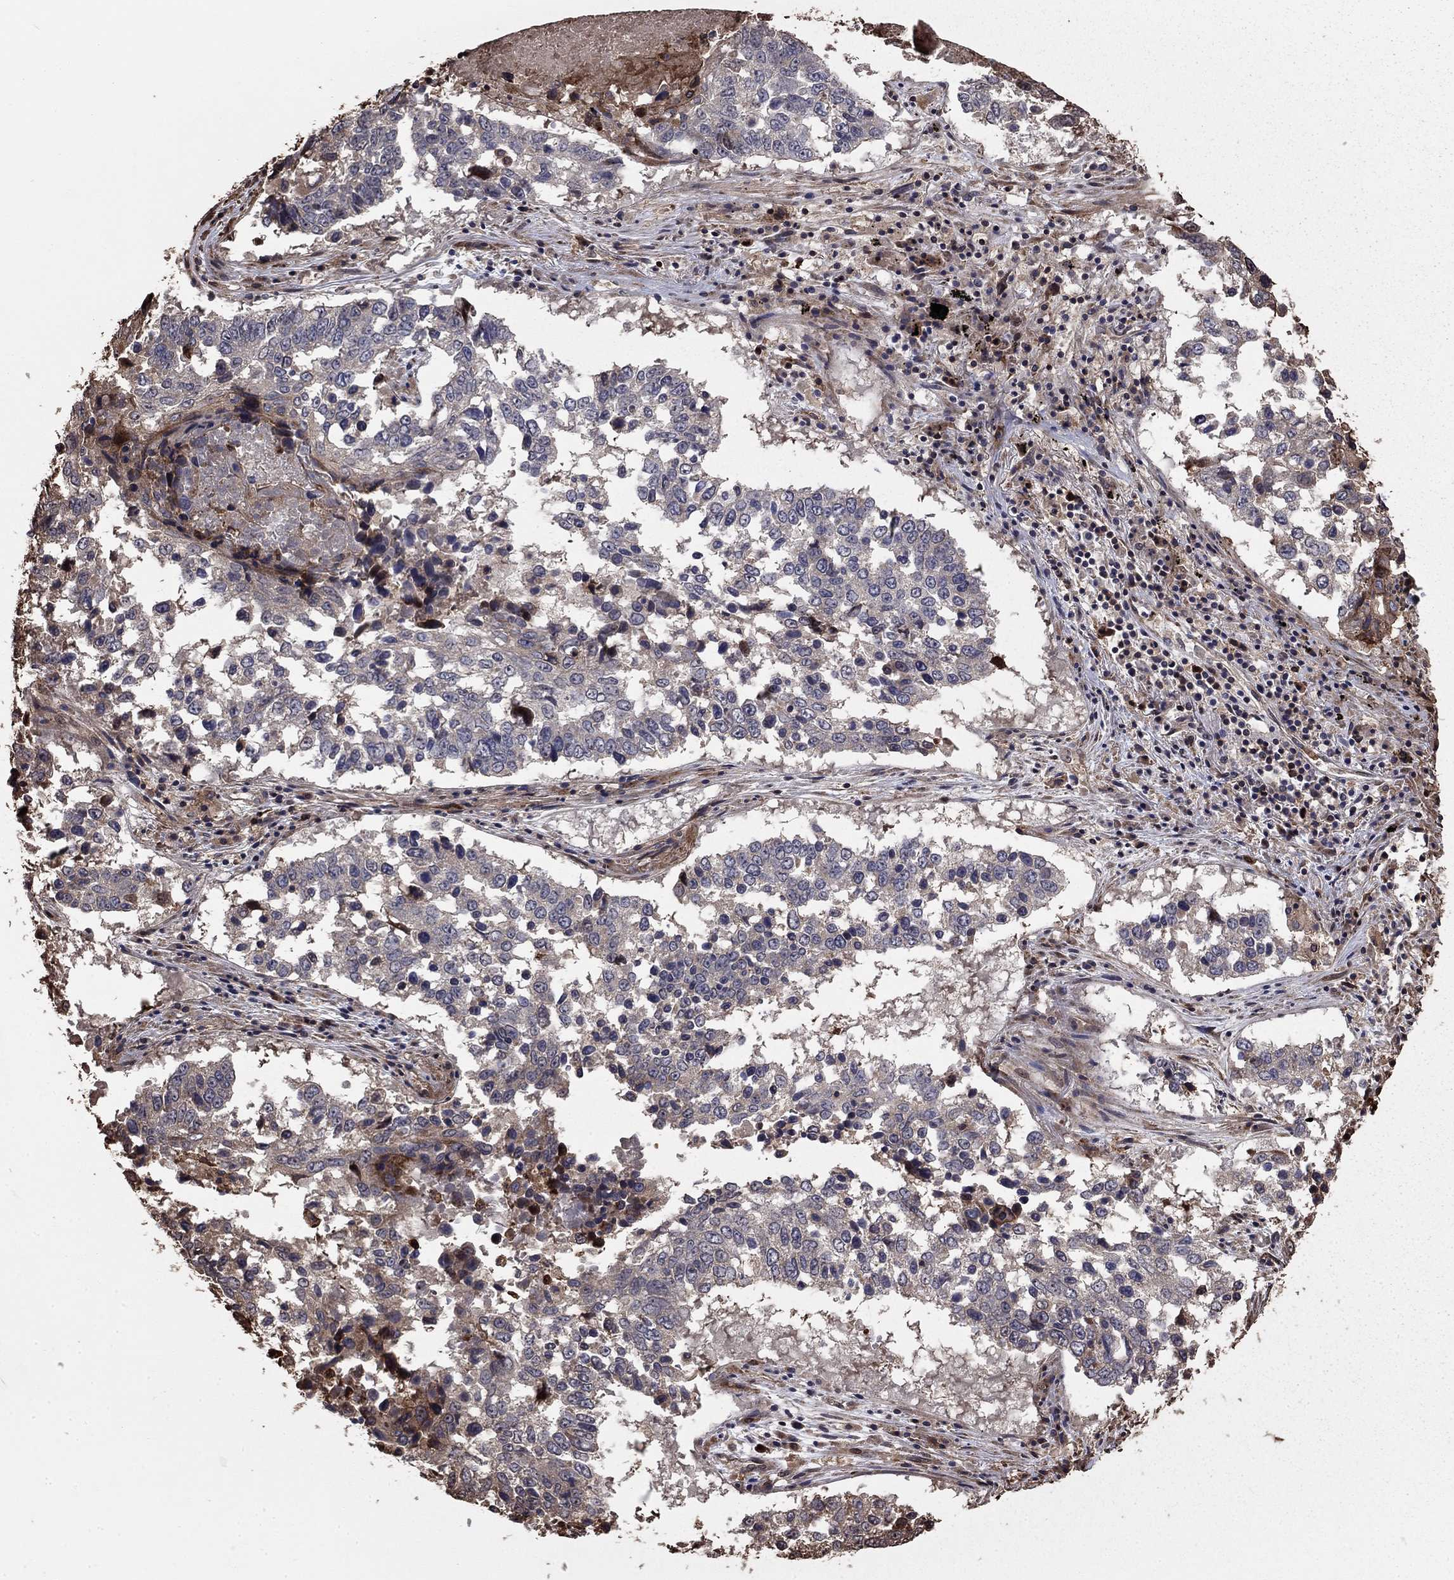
{"staining": {"intensity": "negative", "quantity": "none", "location": "none"}, "tissue": "lung cancer", "cell_type": "Tumor cells", "image_type": "cancer", "snomed": [{"axis": "morphology", "description": "Squamous cell carcinoma, NOS"}, {"axis": "topography", "description": "Lung"}], "caption": "This is an immunohistochemistry micrograph of human lung cancer (squamous cell carcinoma). There is no staining in tumor cells.", "gene": "GYG1", "patient": {"sex": "male", "age": 82}}